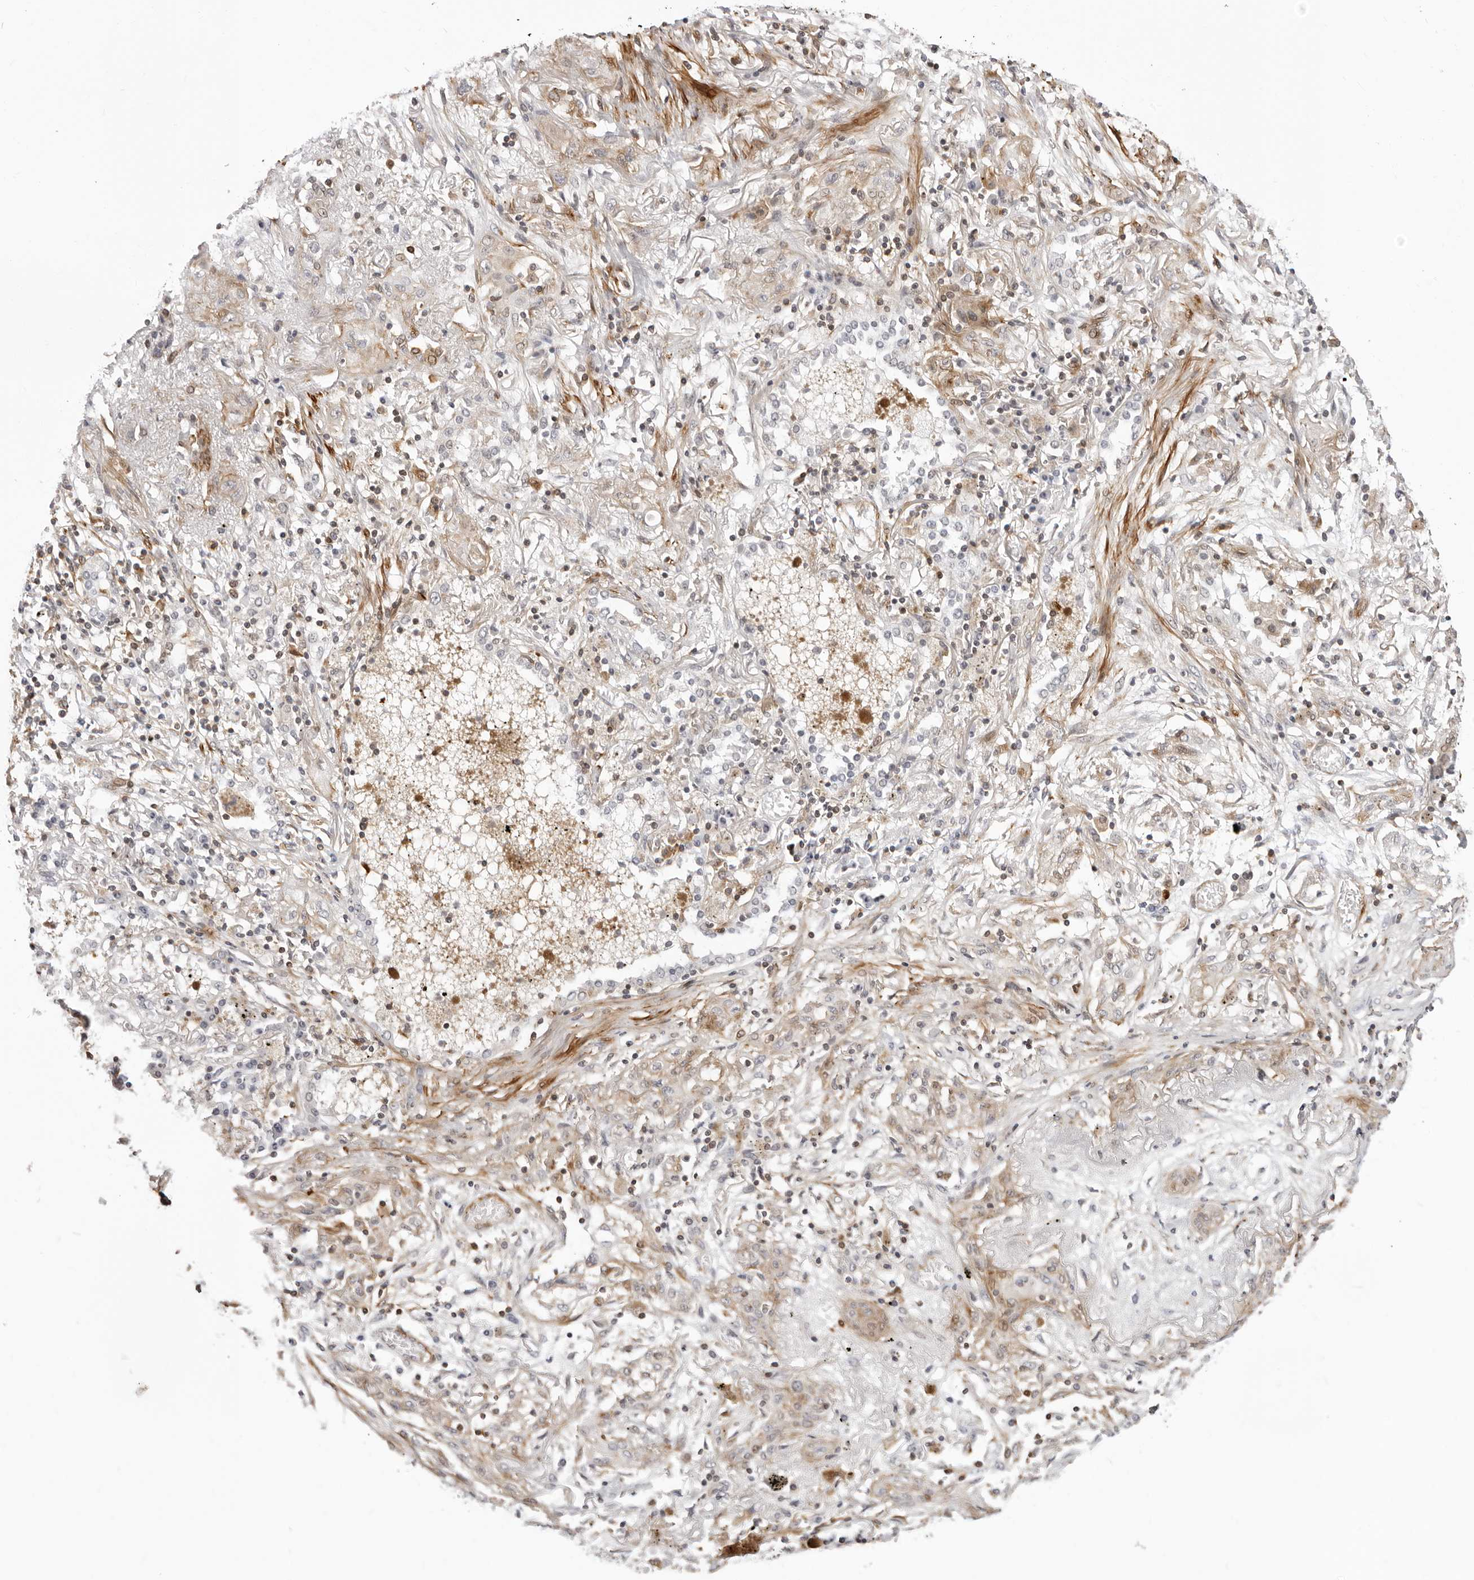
{"staining": {"intensity": "weak", "quantity": "<25%", "location": "cytoplasmic/membranous"}, "tissue": "lung cancer", "cell_type": "Tumor cells", "image_type": "cancer", "snomed": [{"axis": "morphology", "description": "Squamous cell carcinoma, NOS"}, {"axis": "topography", "description": "Lung"}], "caption": "An image of human lung cancer is negative for staining in tumor cells. (Immunohistochemistry, brightfield microscopy, high magnification).", "gene": "UNK", "patient": {"sex": "female", "age": 47}}